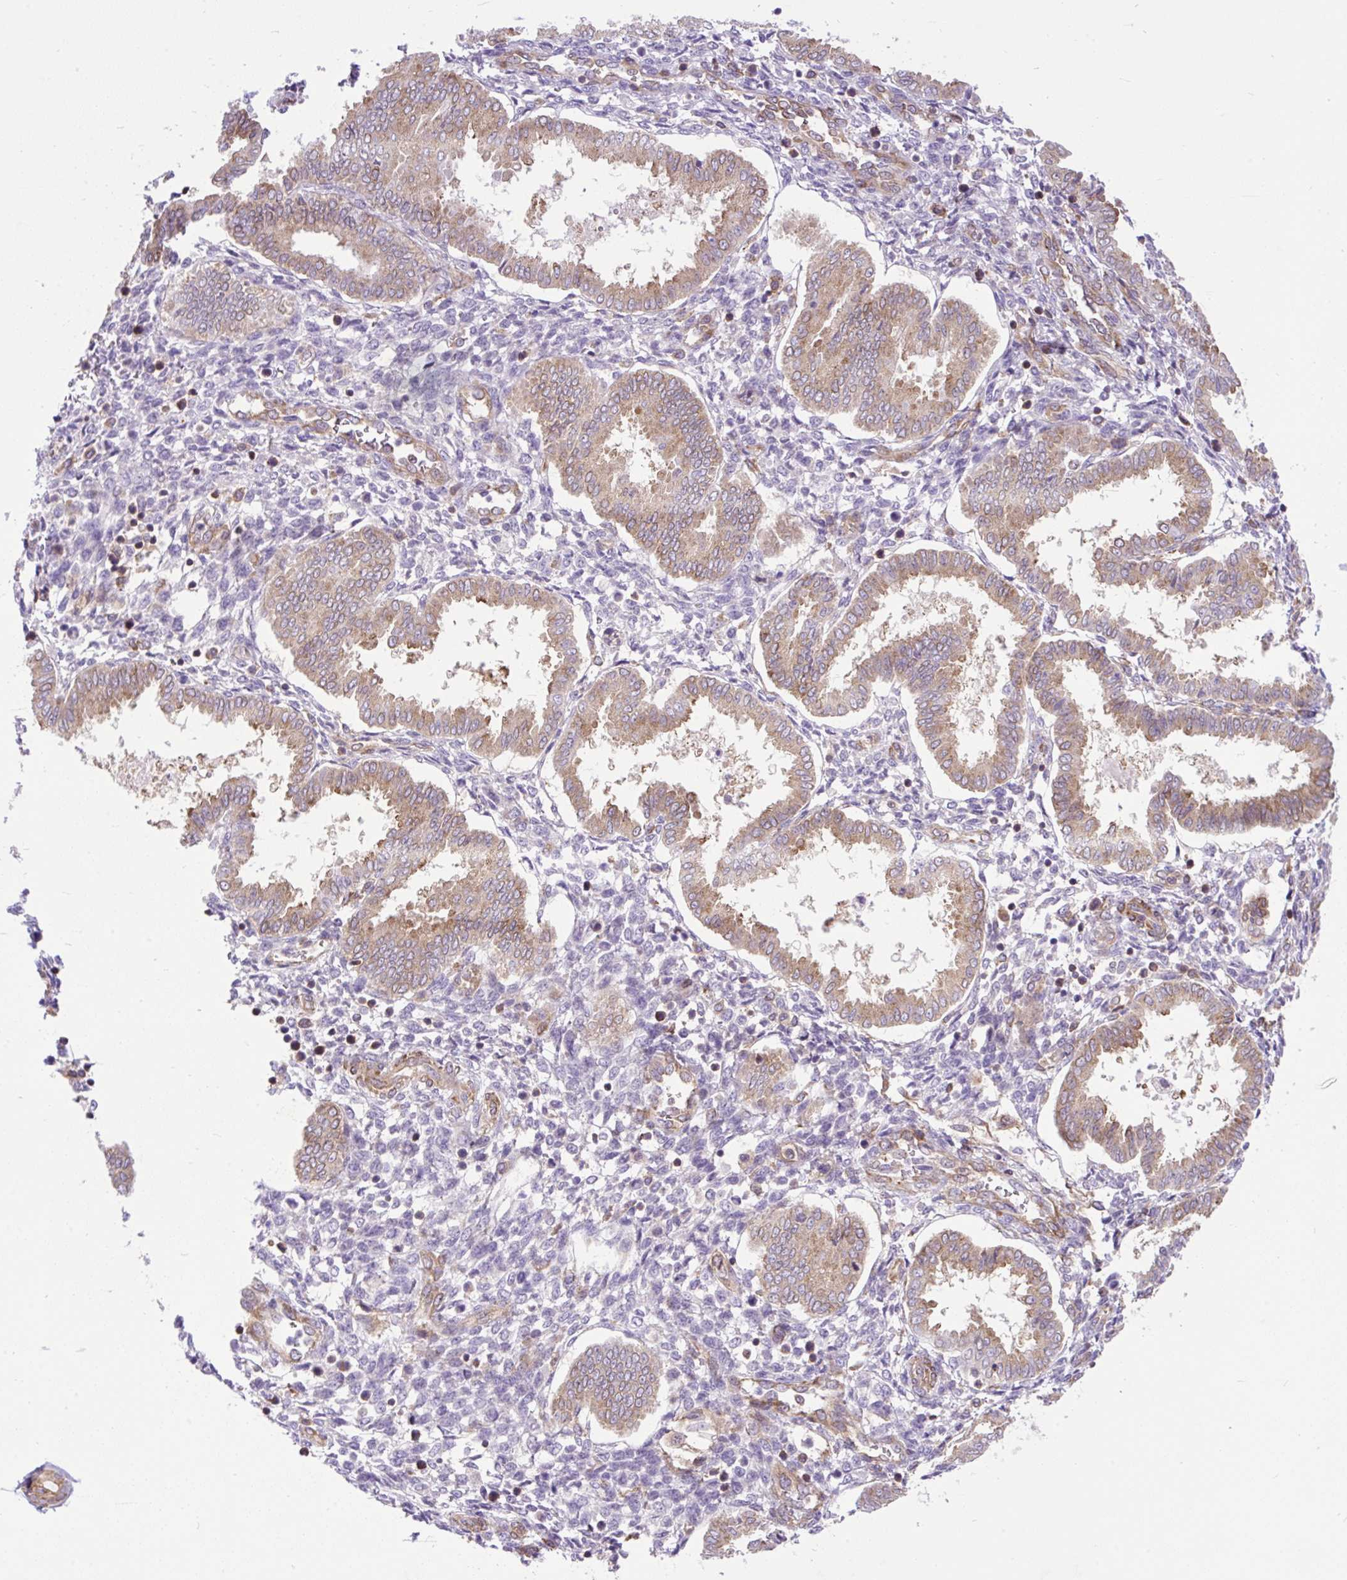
{"staining": {"intensity": "negative", "quantity": "none", "location": "none"}, "tissue": "endometrium", "cell_type": "Cells in endometrial stroma", "image_type": "normal", "snomed": [{"axis": "morphology", "description": "Normal tissue, NOS"}, {"axis": "topography", "description": "Endometrium"}], "caption": "IHC micrograph of normal endometrium stained for a protein (brown), which displays no expression in cells in endometrial stroma. (Immunohistochemistry, brightfield microscopy, high magnification).", "gene": "TRIM17", "patient": {"sex": "female", "age": 24}}